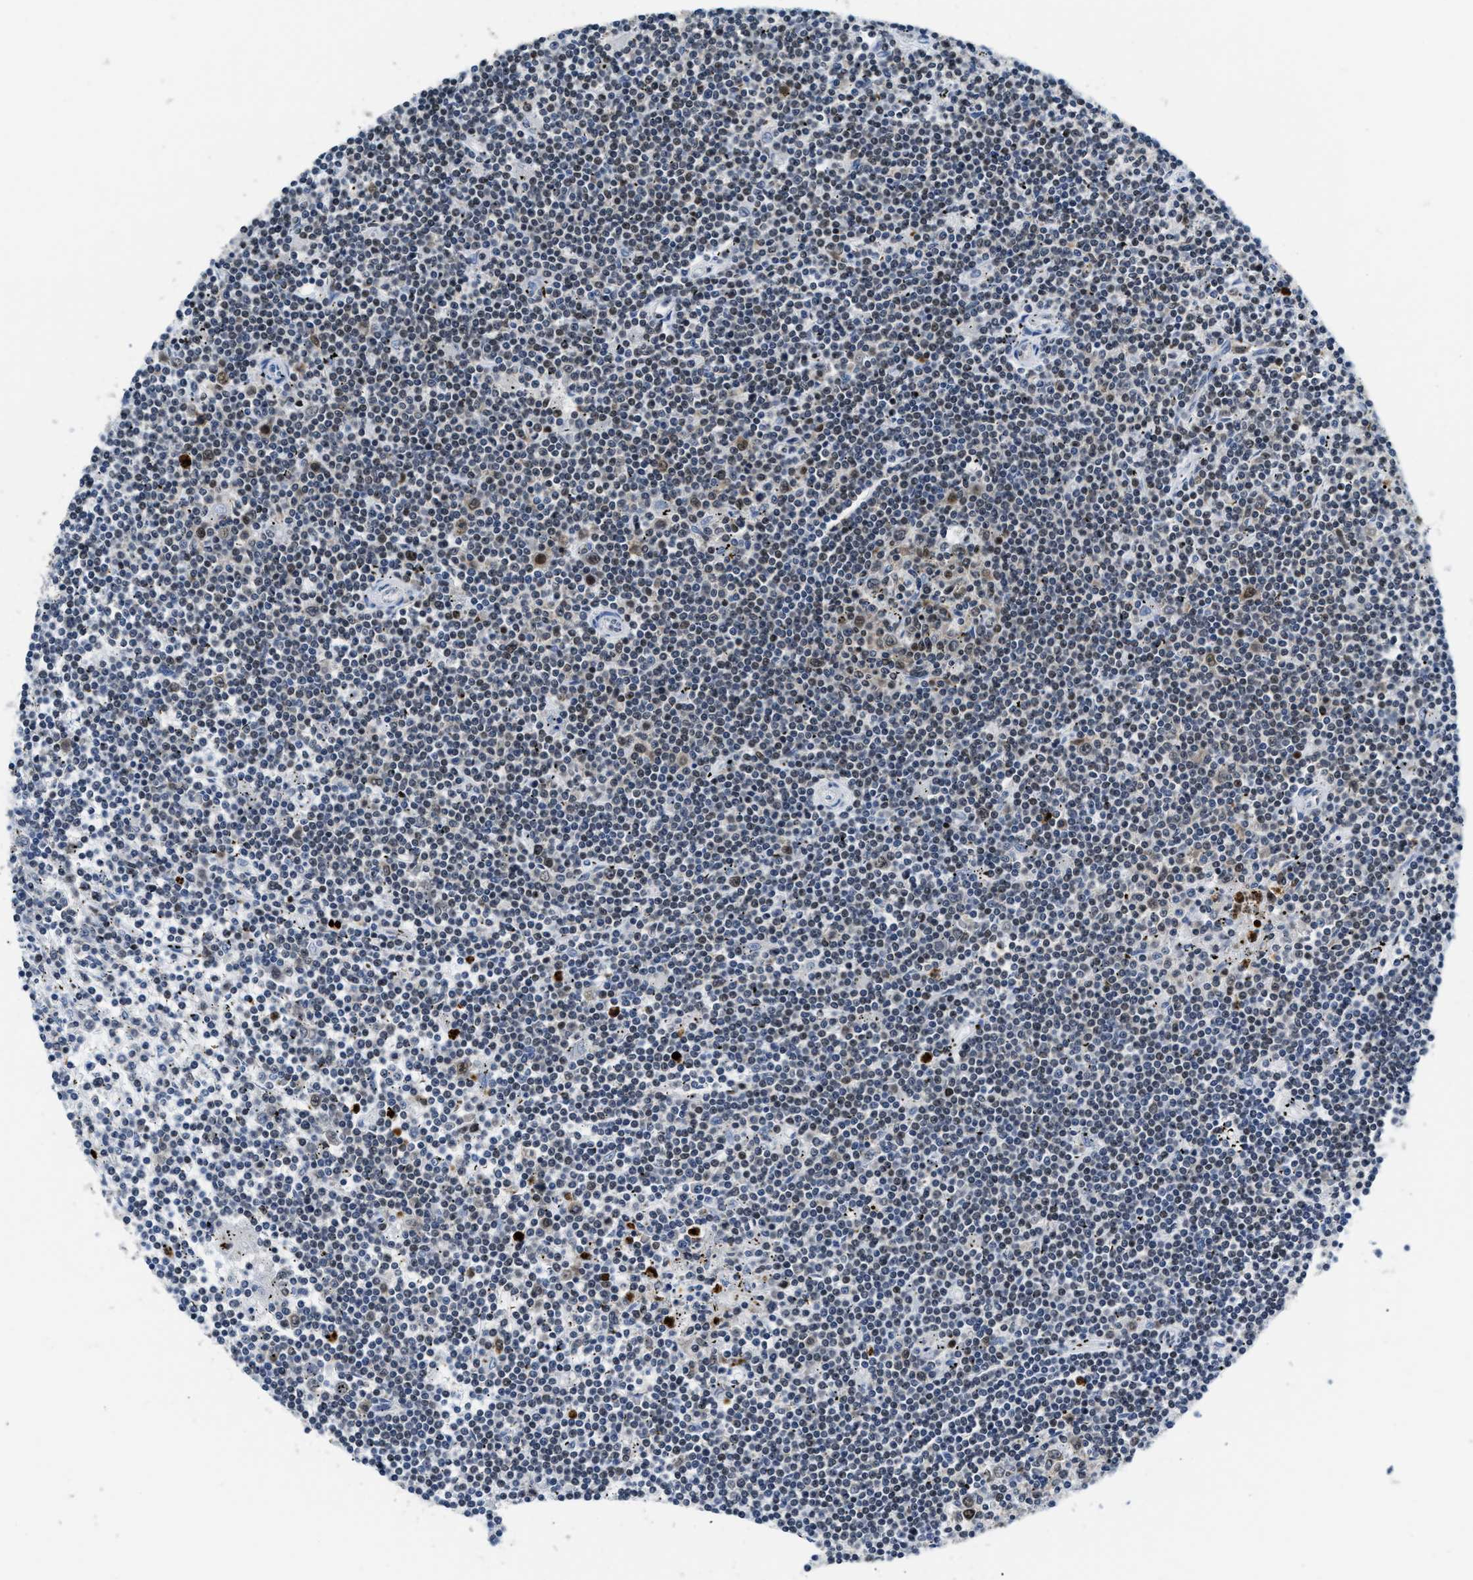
{"staining": {"intensity": "negative", "quantity": "none", "location": "none"}, "tissue": "lymphoma", "cell_type": "Tumor cells", "image_type": "cancer", "snomed": [{"axis": "morphology", "description": "Malignant lymphoma, non-Hodgkin's type, Low grade"}, {"axis": "topography", "description": "Spleen"}], "caption": "This is an IHC photomicrograph of malignant lymphoma, non-Hodgkin's type (low-grade). There is no positivity in tumor cells.", "gene": "CCNDBP1", "patient": {"sex": "male", "age": 76}}